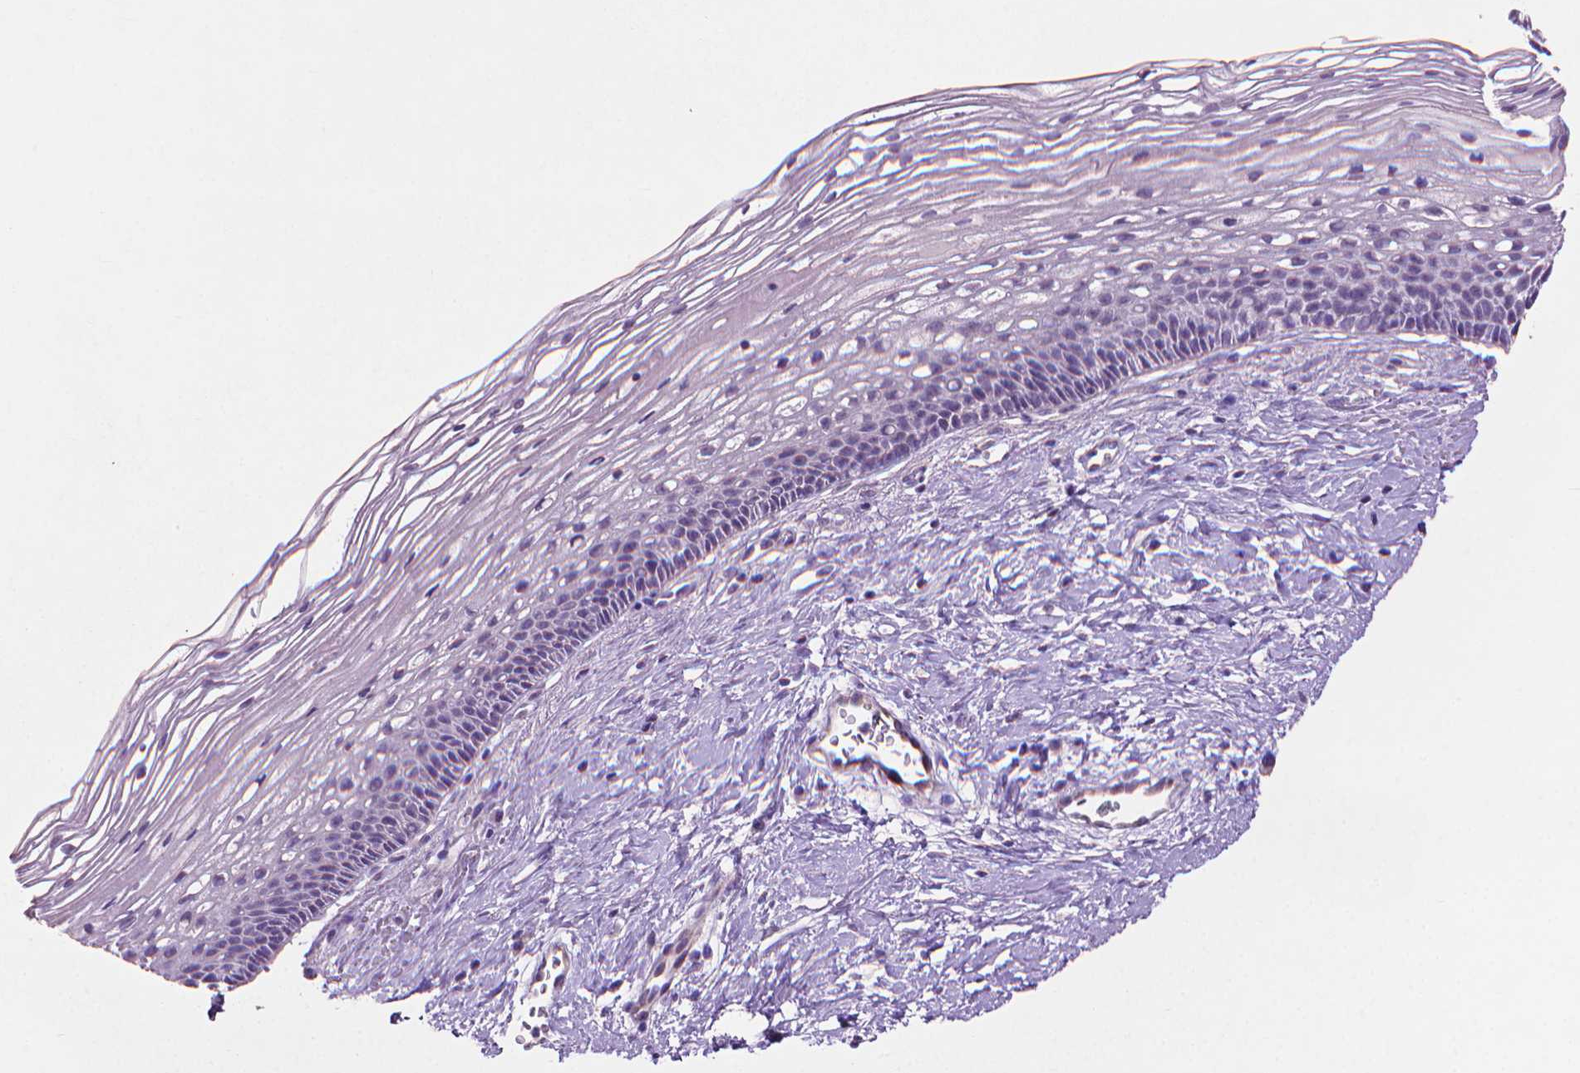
{"staining": {"intensity": "negative", "quantity": "none", "location": "none"}, "tissue": "cervix", "cell_type": "Glandular cells", "image_type": "normal", "snomed": [{"axis": "morphology", "description": "Normal tissue, NOS"}, {"axis": "topography", "description": "Cervix"}], "caption": "IHC photomicrograph of normal cervix stained for a protein (brown), which exhibits no positivity in glandular cells.", "gene": "KRT73", "patient": {"sex": "female", "age": 34}}